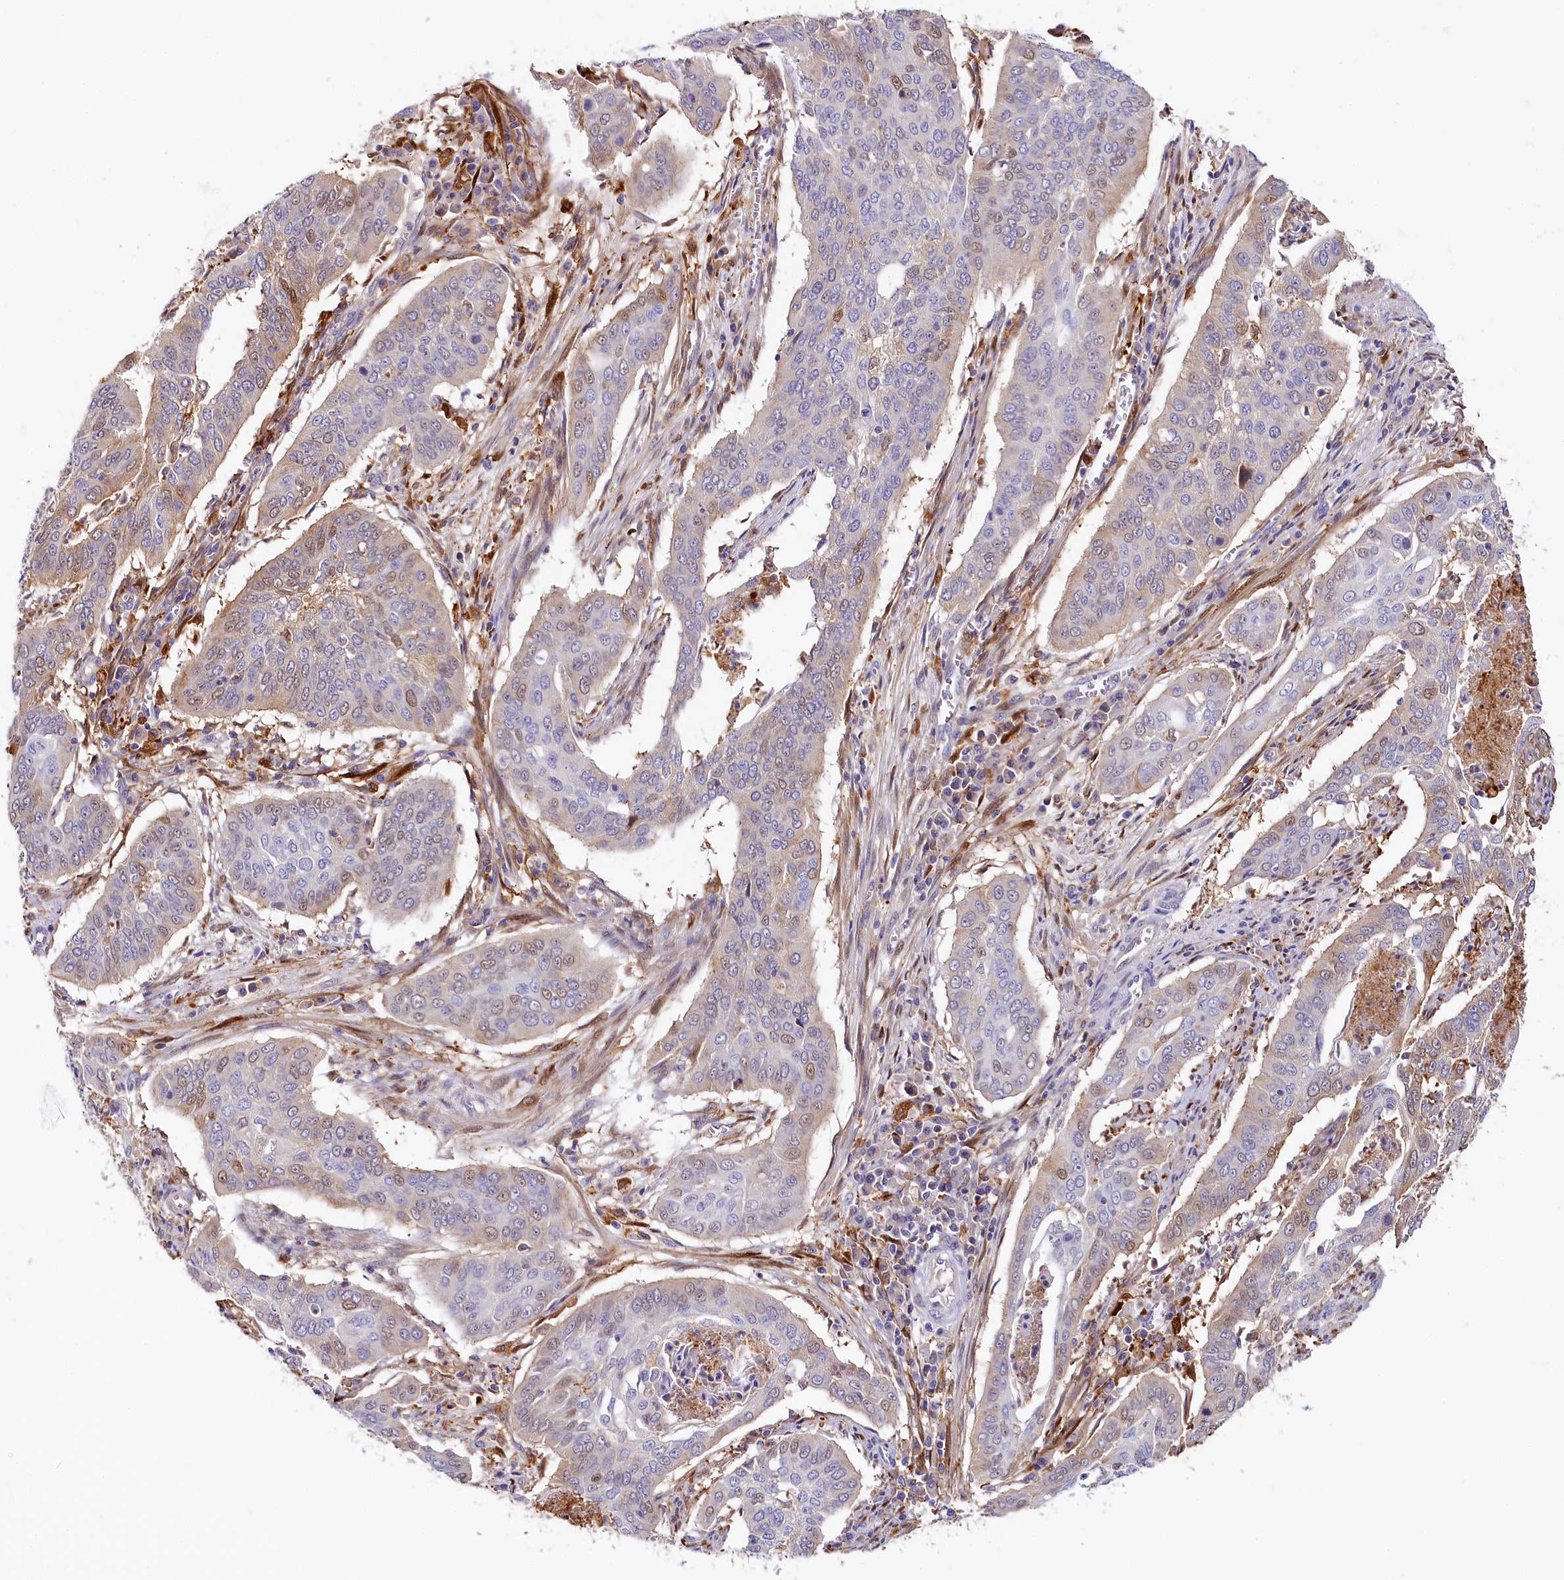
{"staining": {"intensity": "weak", "quantity": "<25%", "location": "nuclear"}, "tissue": "cervical cancer", "cell_type": "Tumor cells", "image_type": "cancer", "snomed": [{"axis": "morphology", "description": "Squamous cell carcinoma, NOS"}, {"axis": "topography", "description": "Cervix"}], "caption": "Immunohistochemistry histopathology image of neoplastic tissue: human cervical cancer (squamous cell carcinoma) stained with DAB (3,3'-diaminobenzidine) displays no significant protein positivity in tumor cells.", "gene": "KATNB1", "patient": {"sex": "female", "age": 39}}